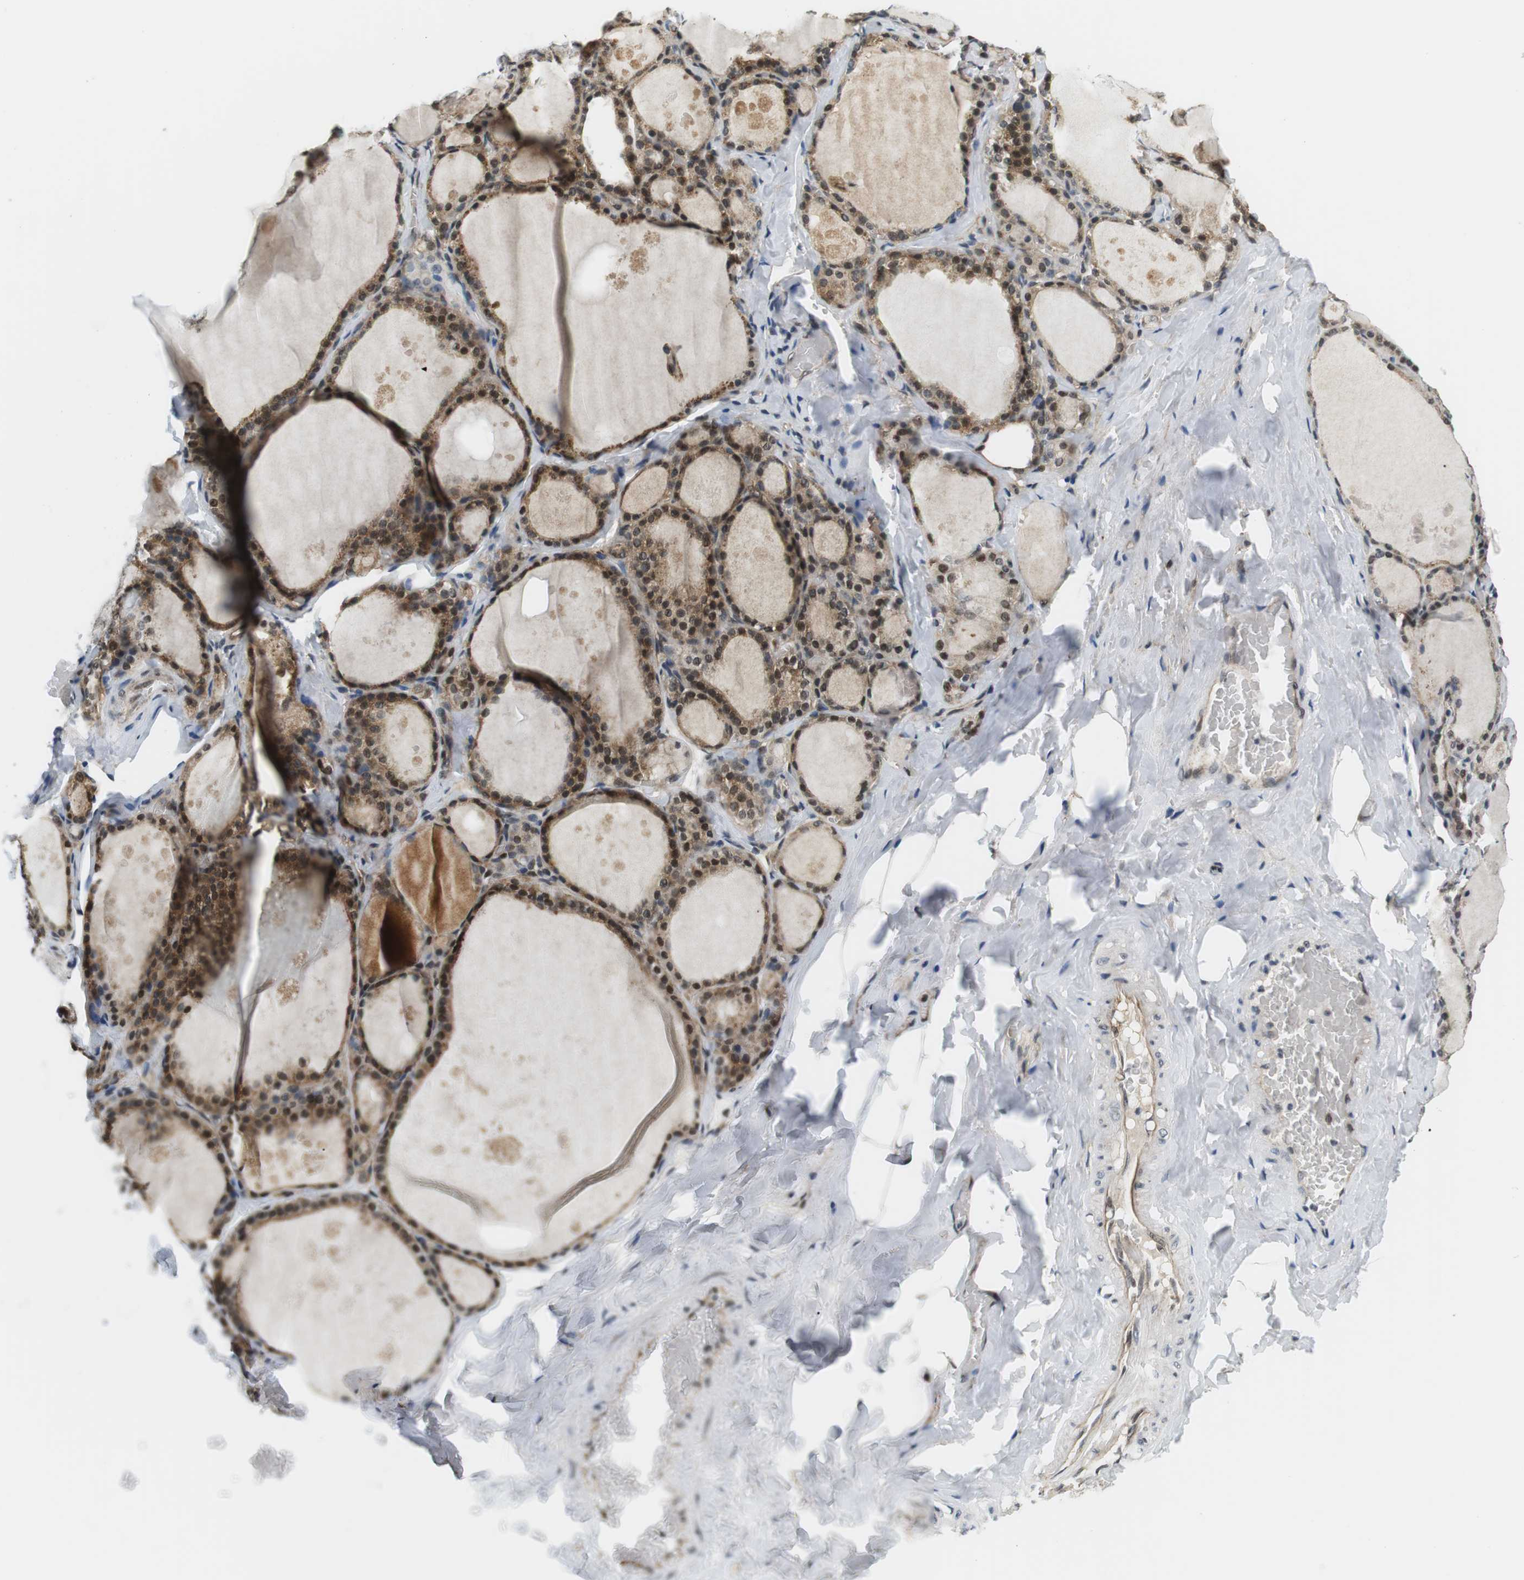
{"staining": {"intensity": "strong", "quantity": ">75%", "location": "cytoplasmic/membranous,nuclear"}, "tissue": "thyroid gland", "cell_type": "Glandular cells", "image_type": "normal", "snomed": [{"axis": "morphology", "description": "Normal tissue, NOS"}, {"axis": "topography", "description": "Thyroid gland"}], "caption": "Immunohistochemical staining of benign human thyroid gland exhibits >75% levels of strong cytoplasmic/membranous,nuclear protein positivity in approximately >75% of glandular cells.", "gene": "CSNK2B", "patient": {"sex": "male", "age": 56}}